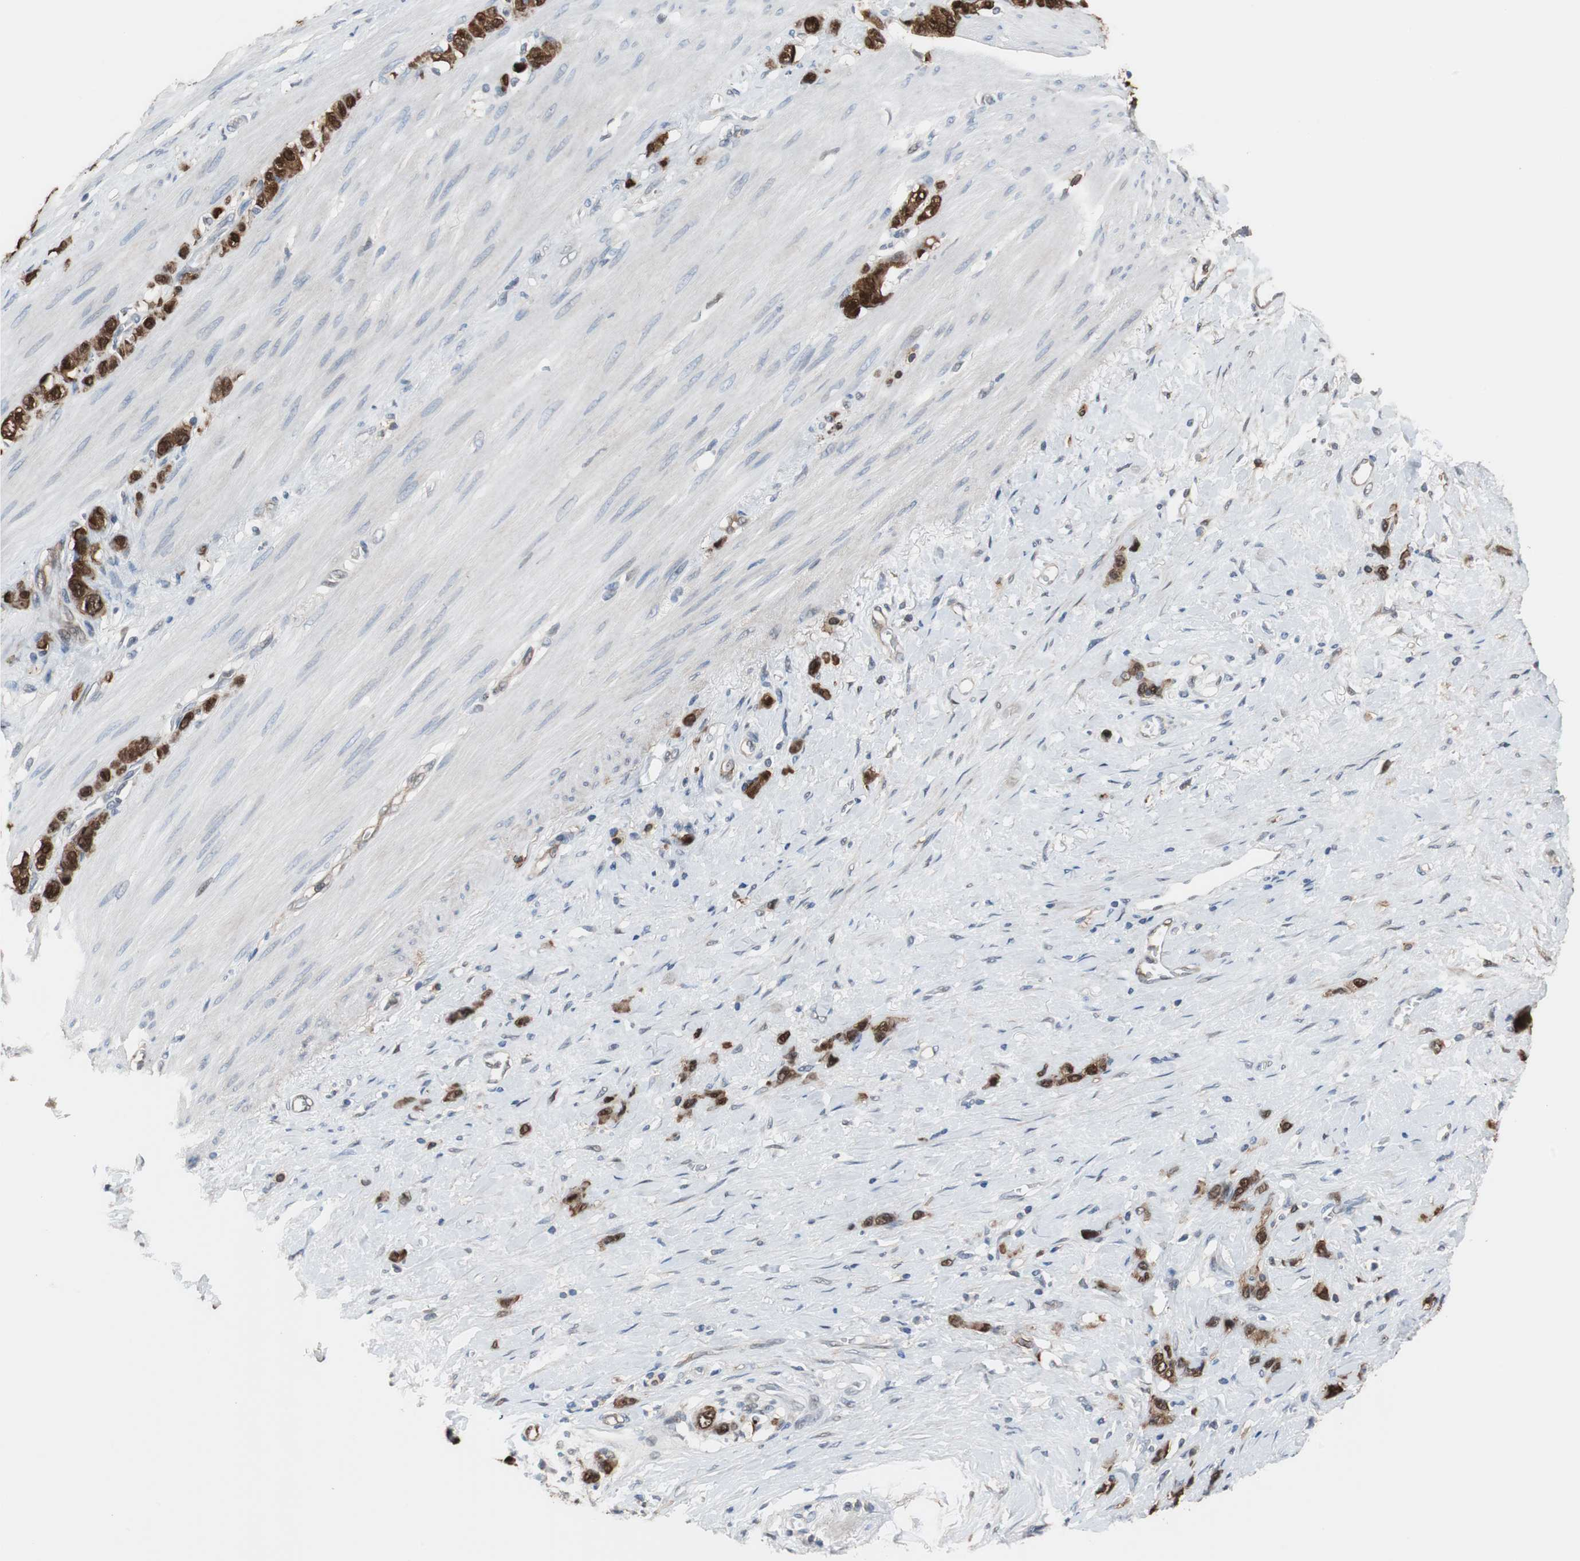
{"staining": {"intensity": "strong", "quantity": ">75%", "location": "cytoplasmic/membranous,nuclear"}, "tissue": "stomach cancer", "cell_type": "Tumor cells", "image_type": "cancer", "snomed": [{"axis": "morphology", "description": "Normal tissue, NOS"}, {"axis": "morphology", "description": "Adenocarcinoma, NOS"}, {"axis": "morphology", "description": "Adenocarcinoma, High grade"}, {"axis": "topography", "description": "Stomach, upper"}, {"axis": "topography", "description": "Stomach"}], "caption": "Adenocarcinoma (stomach) stained with IHC displays strong cytoplasmic/membranous and nuclear positivity in about >75% of tumor cells. (DAB = brown stain, brightfield microscopy at high magnification).", "gene": "ANXA4", "patient": {"sex": "female", "age": 65}}